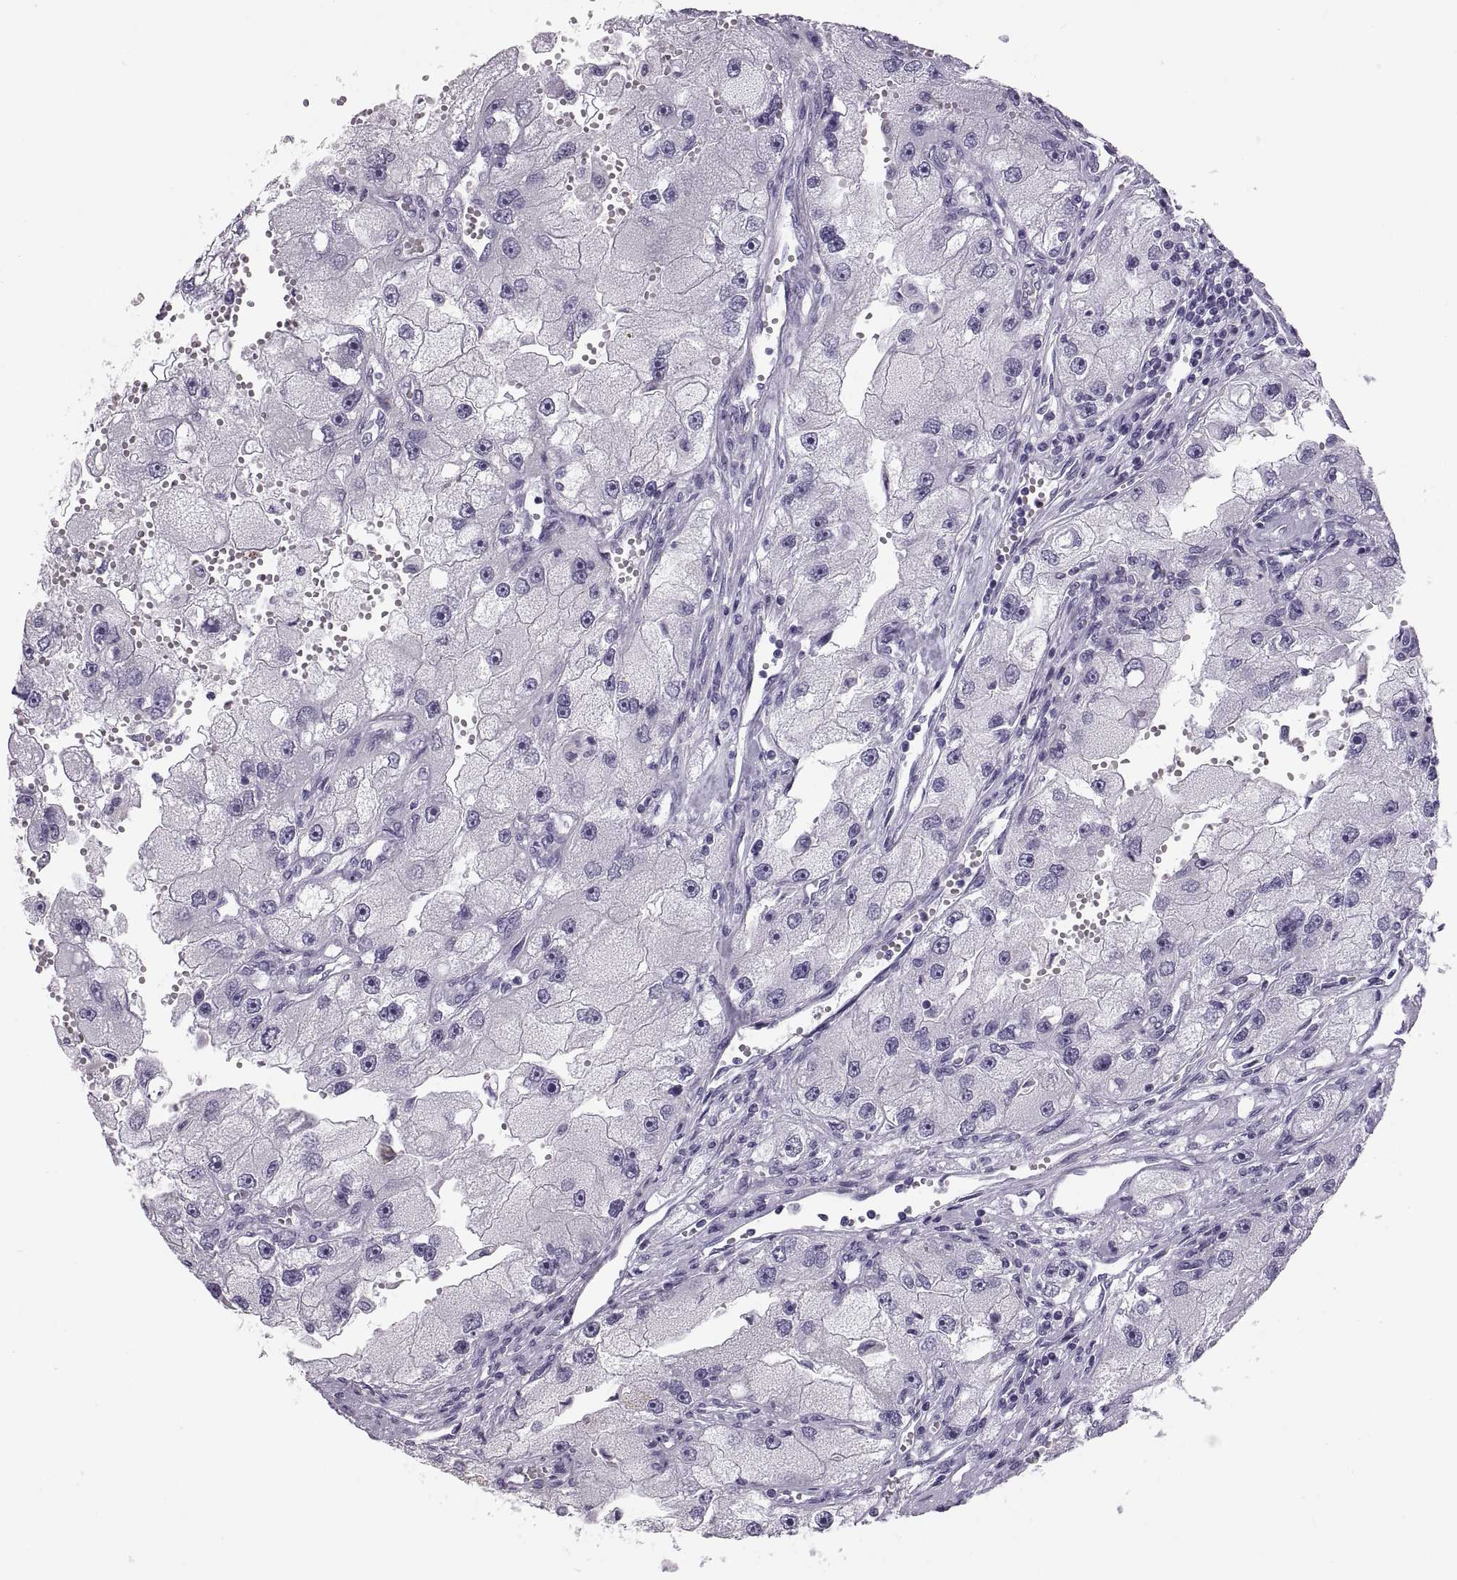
{"staining": {"intensity": "negative", "quantity": "none", "location": "none"}, "tissue": "renal cancer", "cell_type": "Tumor cells", "image_type": "cancer", "snomed": [{"axis": "morphology", "description": "Adenocarcinoma, NOS"}, {"axis": "topography", "description": "Kidney"}], "caption": "Renal adenocarcinoma was stained to show a protein in brown. There is no significant staining in tumor cells.", "gene": "QRICH2", "patient": {"sex": "male", "age": 63}}